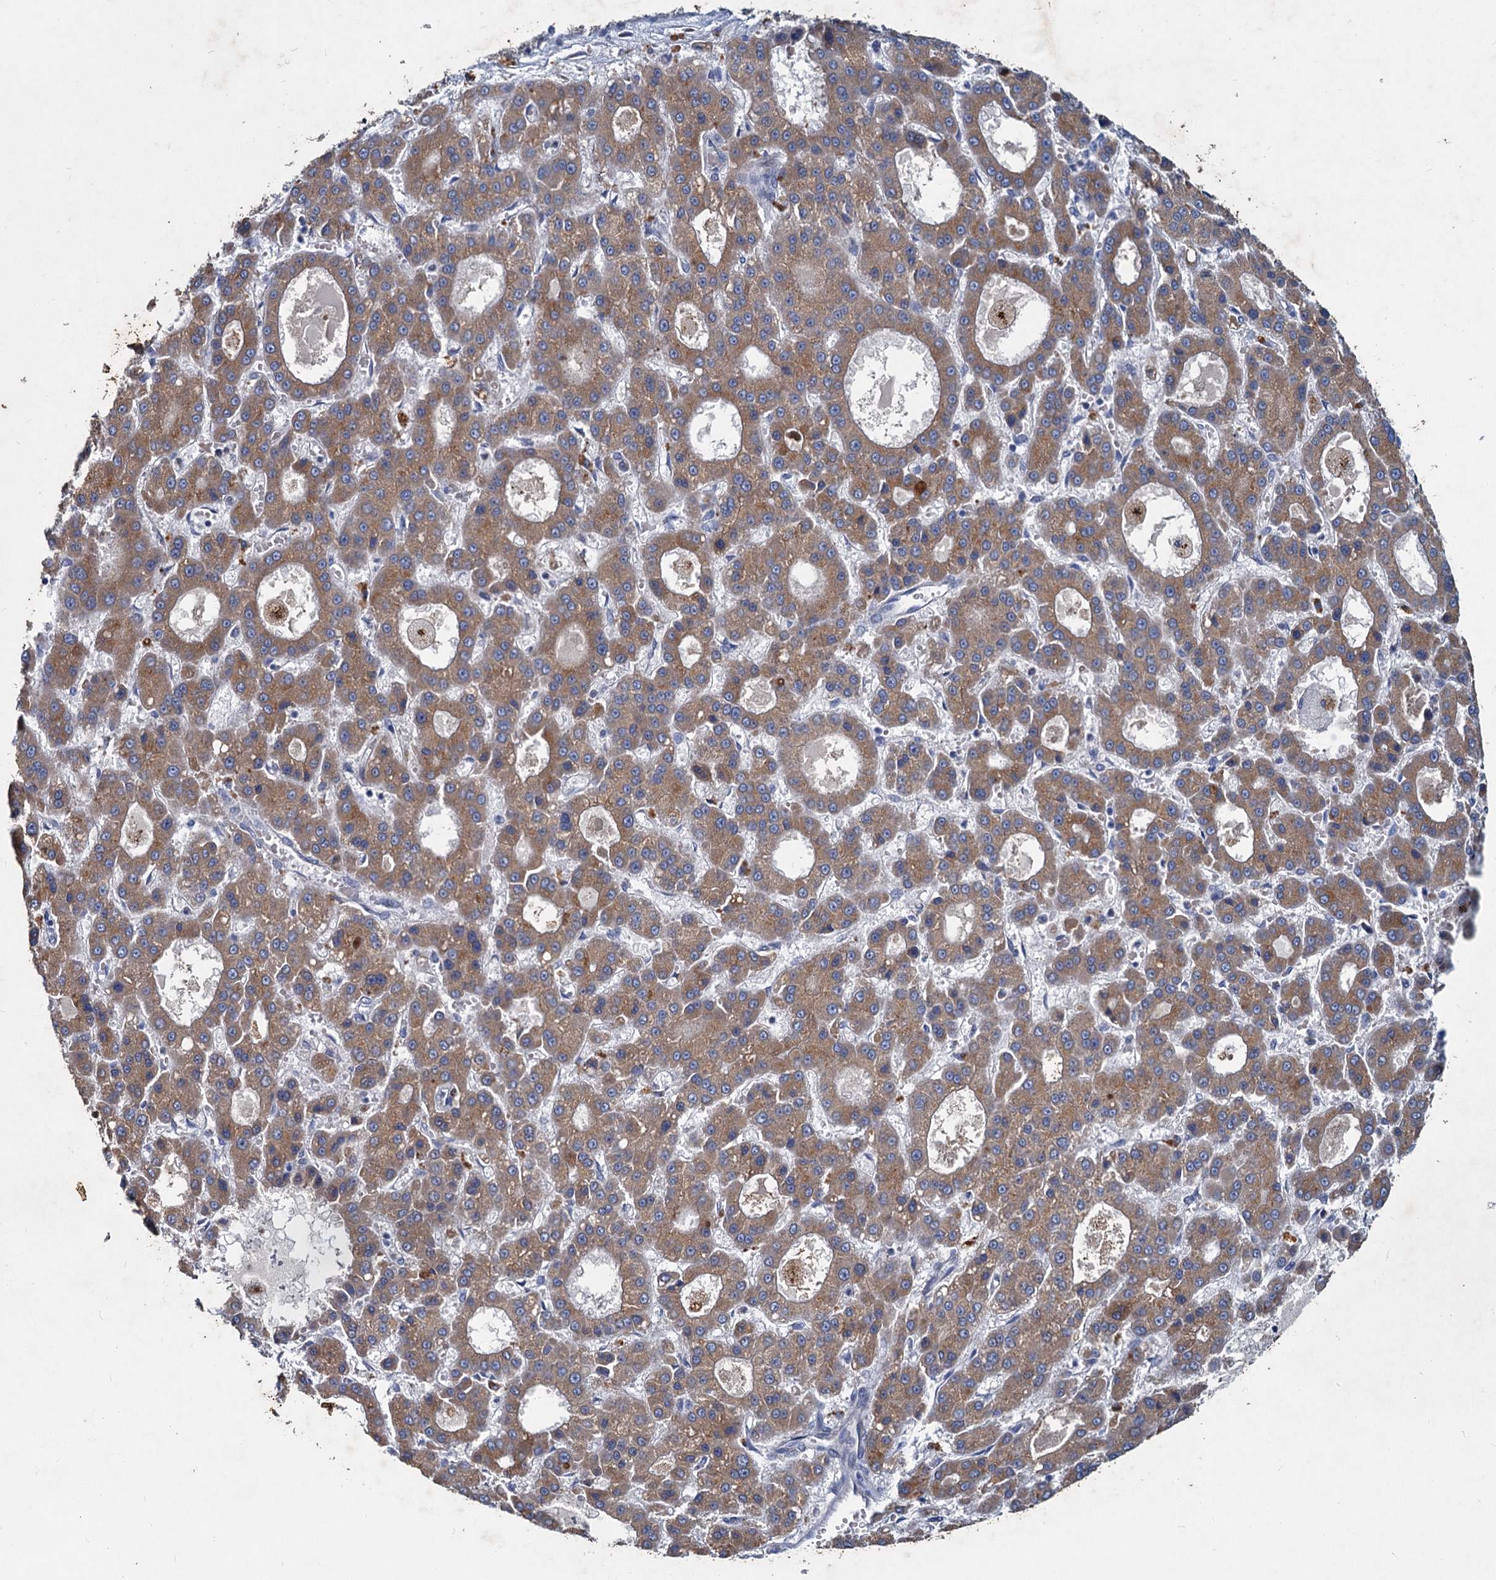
{"staining": {"intensity": "moderate", "quantity": ">75%", "location": "cytoplasmic/membranous"}, "tissue": "liver cancer", "cell_type": "Tumor cells", "image_type": "cancer", "snomed": [{"axis": "morphology", "description": "Carcinoma, Hepatocellular, NOS"}, {"axis": "topography", "description": "Liver"}], "caption": "Liver cancer stained for a protein demonstrates moderate cytoplasmic/membranous positivity in tumor cells. The staining is performed using DAB (3,3'-diaminobenzidine) brown chromogen to label protein expression. The nuclei are counter-stained blue using hematoxylin.", "gene": "TMX2", "patient": {"sex": "male", "age": 70}}